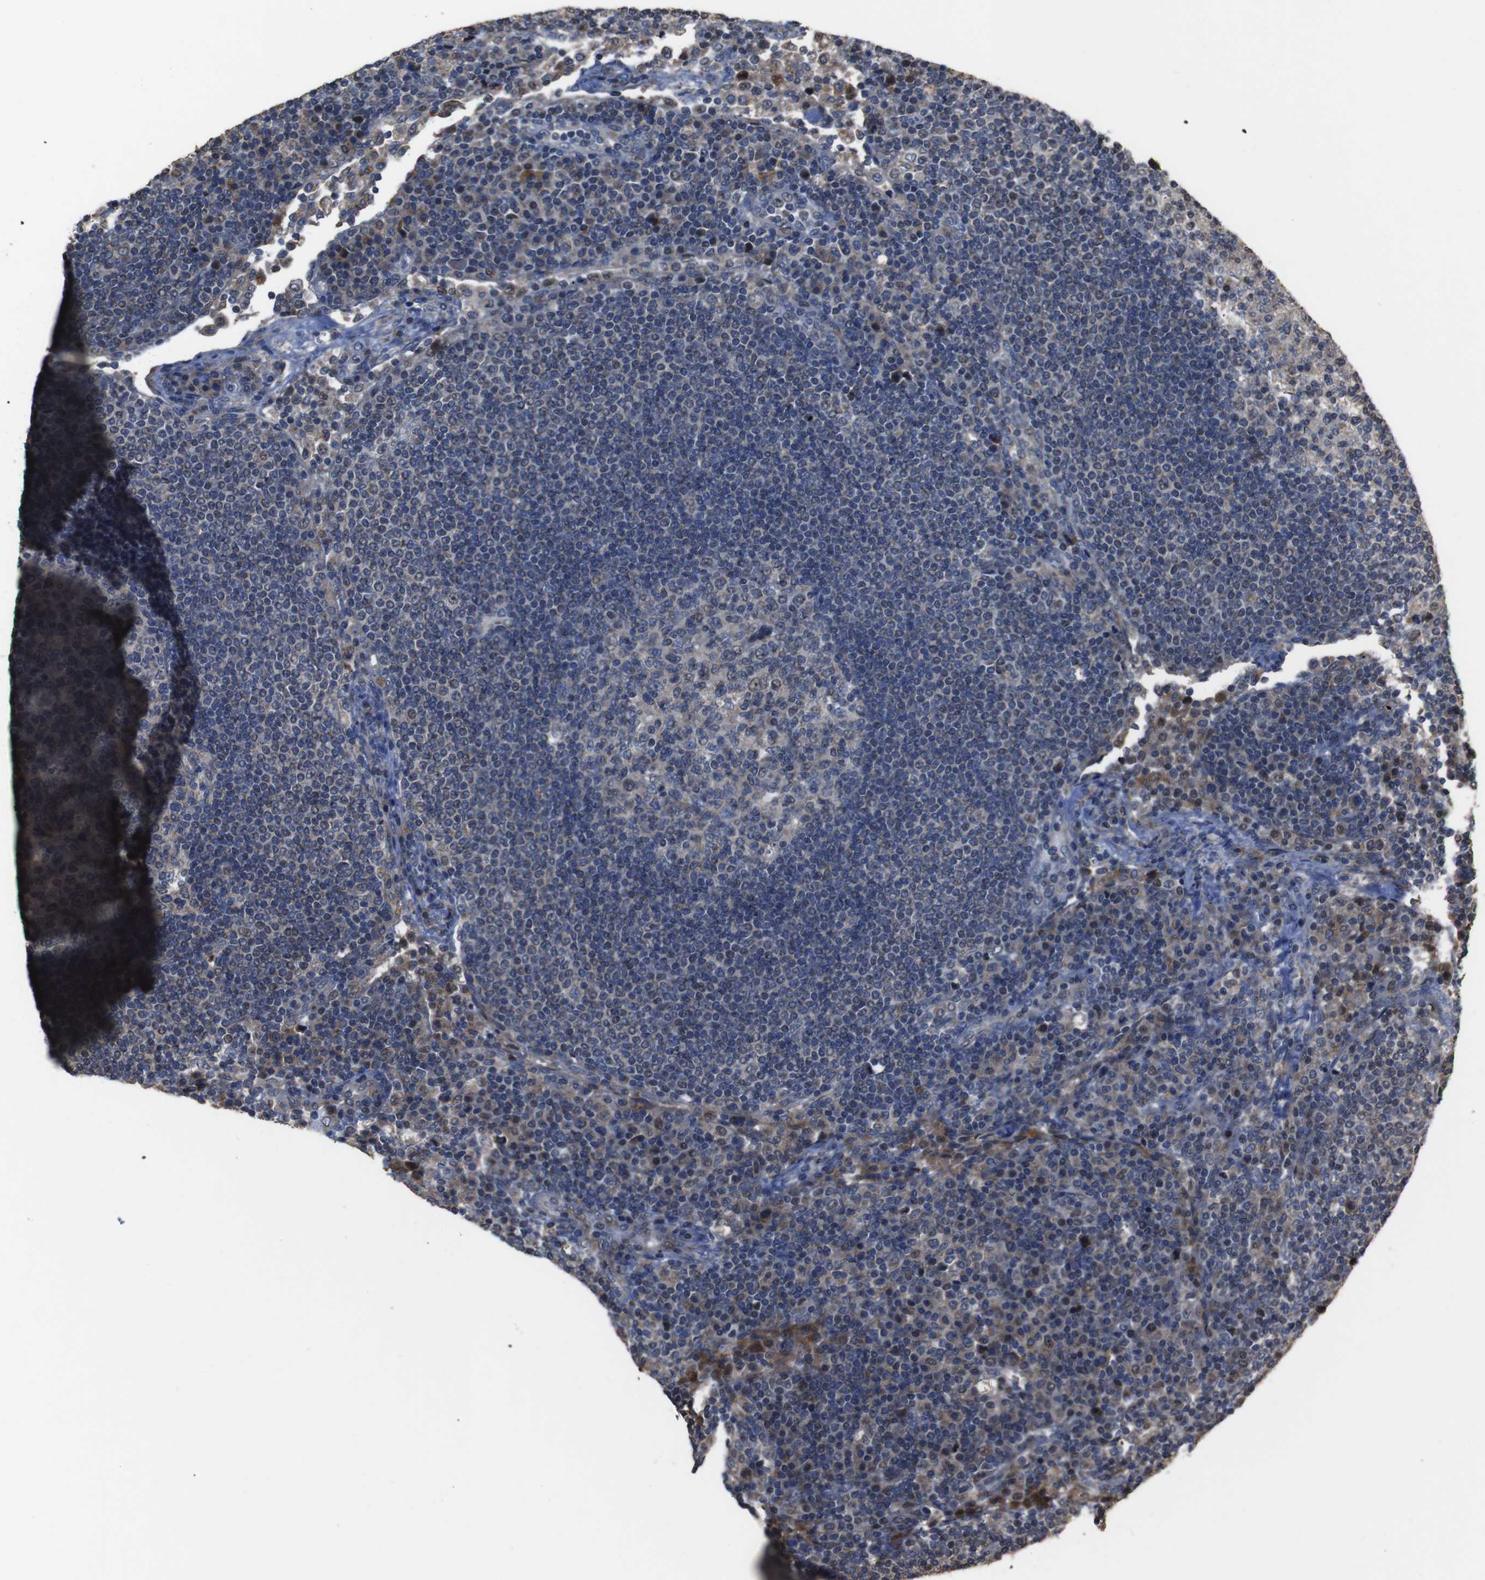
{"staining": {"intensity": "weak", "quantity": "25%-75%", "location": "nuclear"}, "tissue": "lymph node", "cell_type": "Germinal center cells", "image_type": "normal", "snomed": [{"axis": "morphology", "description": "Normal tissue, NOS"}, {"axis": "topography", "description": "Lymph node"}], "caption": "A photomicrograph showing weak nuclear expression in about 25%-75% of germinal center cells in benign lymph node, as visualized by brown immunohistochemical staining.", "gene": "SNN", "patient": {"sex": "female", "age": 53}}